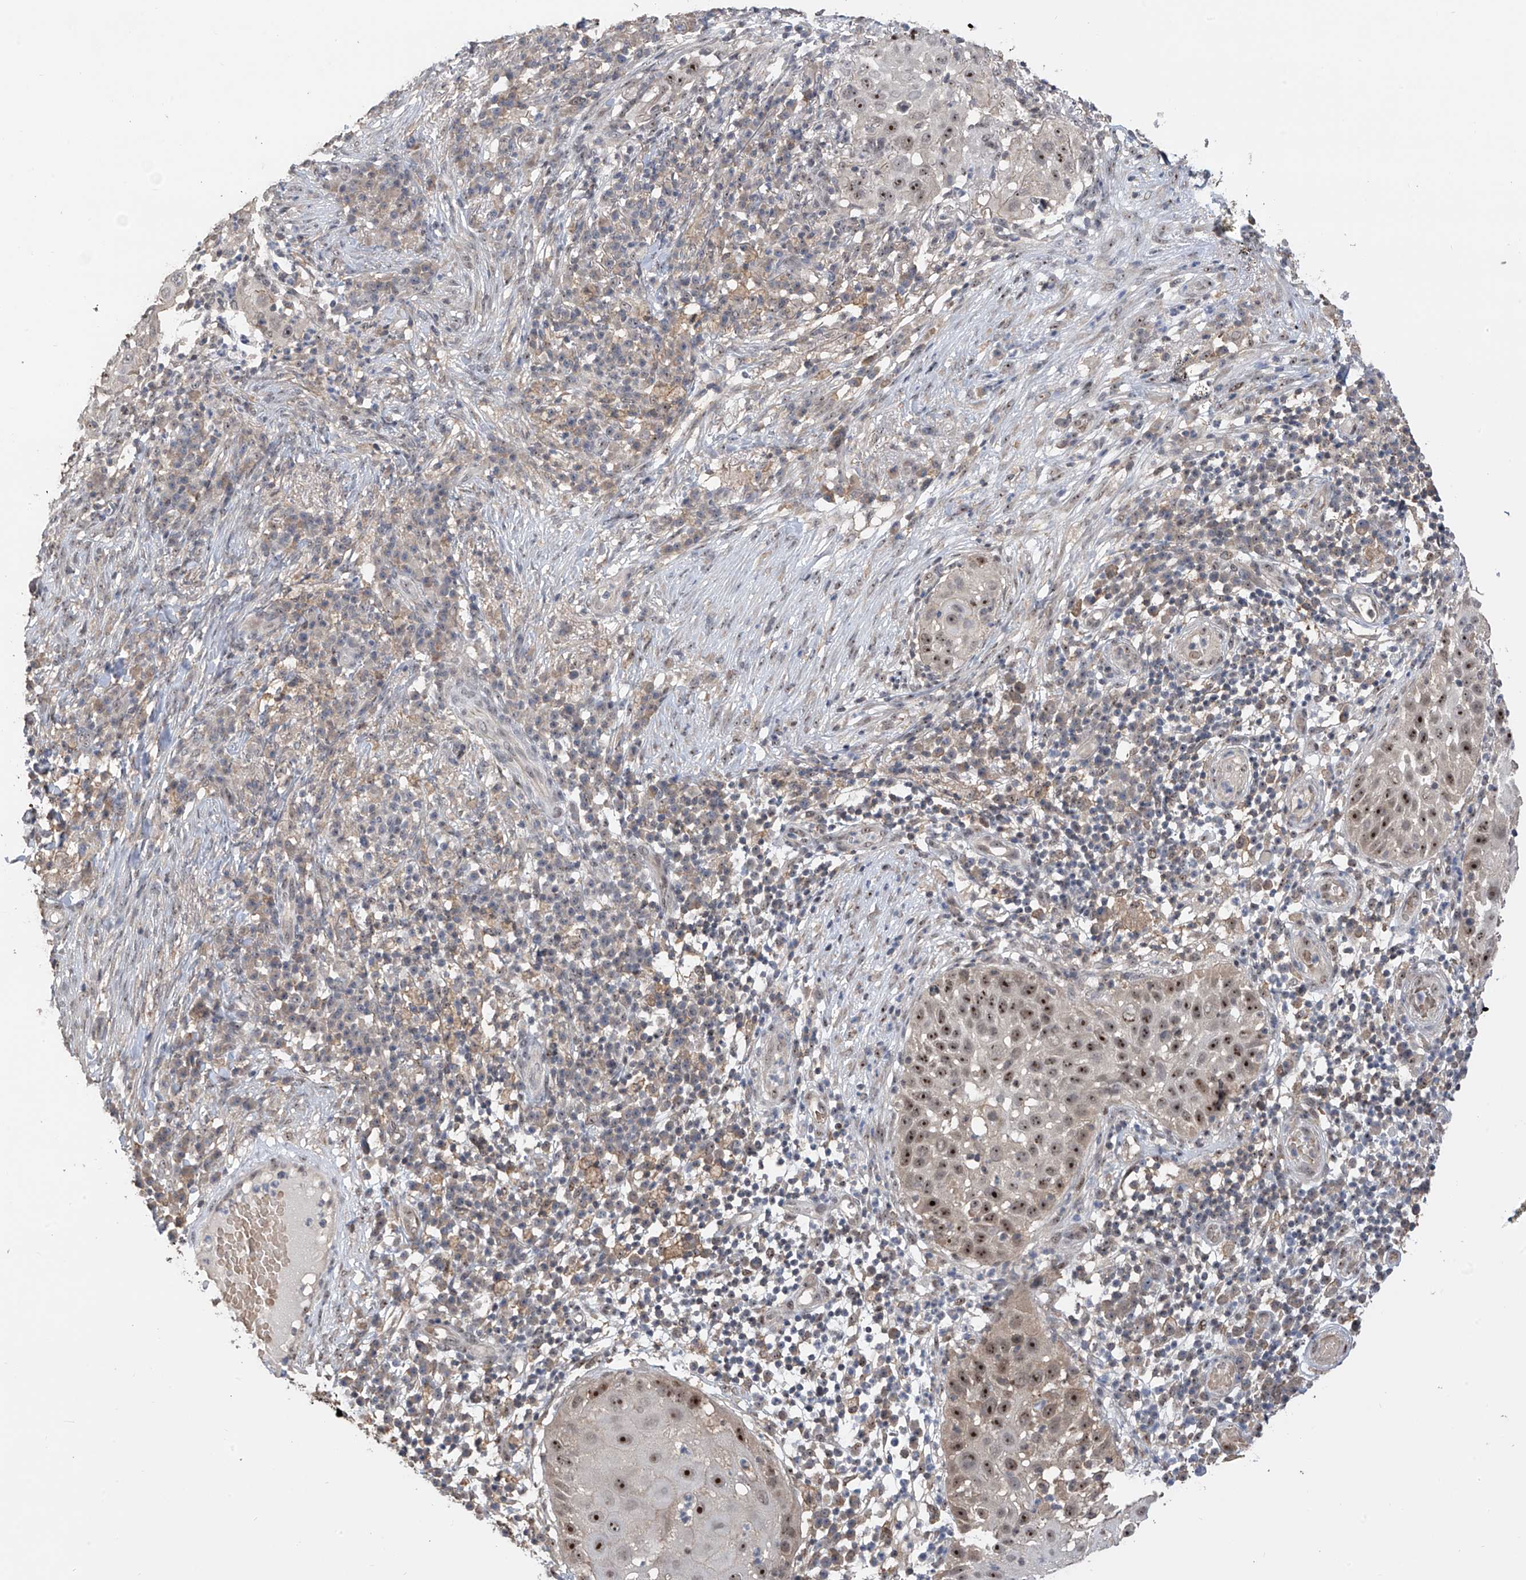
{"staining": {"intensity": "strong", "quantity": "25%-75%", "location": "nuclear"}, "tissue": "skin cancer", "cell_type": "Tumor cells", "image_type": "cancer", "snomed": [{"axis": "morphology", "description": "Squamous cell carcinoma, NOS"}, {"axis": "topography", "description": "Skin"}], "caption": "Strong nuclear protein expression is identified in about 25%-75% of tumor cells in skin cancer.", "gene": "C1orf131", "patient": {"sex": "female", "age": 44}}